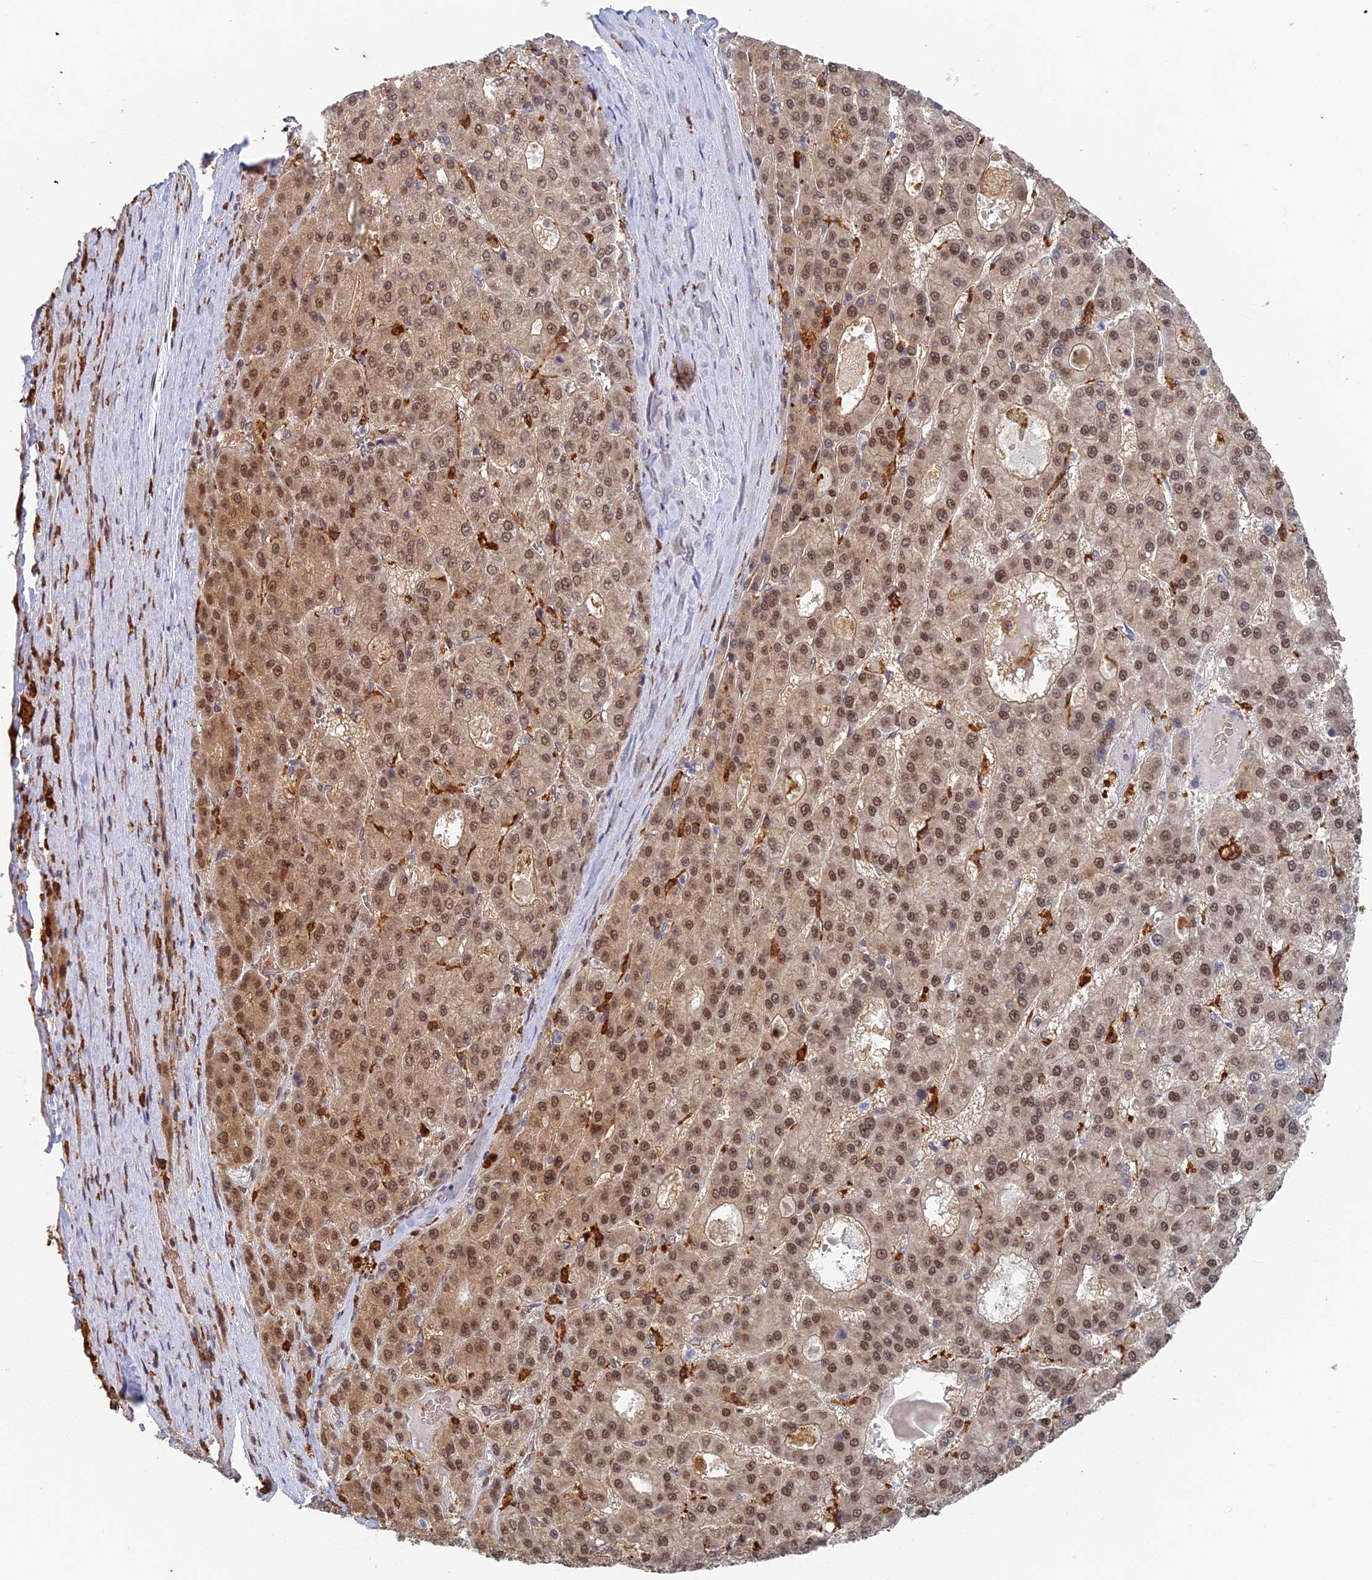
{"staining": {"intensity": "moderate", "quantity": "25%-75%", "location": "cytoplasmic/membranous,nuclear"}, "tissue": "liver cancer", "cell_type": "Tumor cells", "image_type": "cancer", "snomed": [{"axis": "morphology", "description": "Carcinoma, Hepatocellular, NOS"}, {"axis": "topography", "description": "Liver"}], "caption": "Approximately 25%-75% of tumor cells in liver hepatocellular carcinoma display moderate cytoplasmic/membranous and nuclear protein expression as visualized by brown immunohistochemical staining.", "gene": "GPATCH1", "patient": {"sex": "male", "age": 70}}